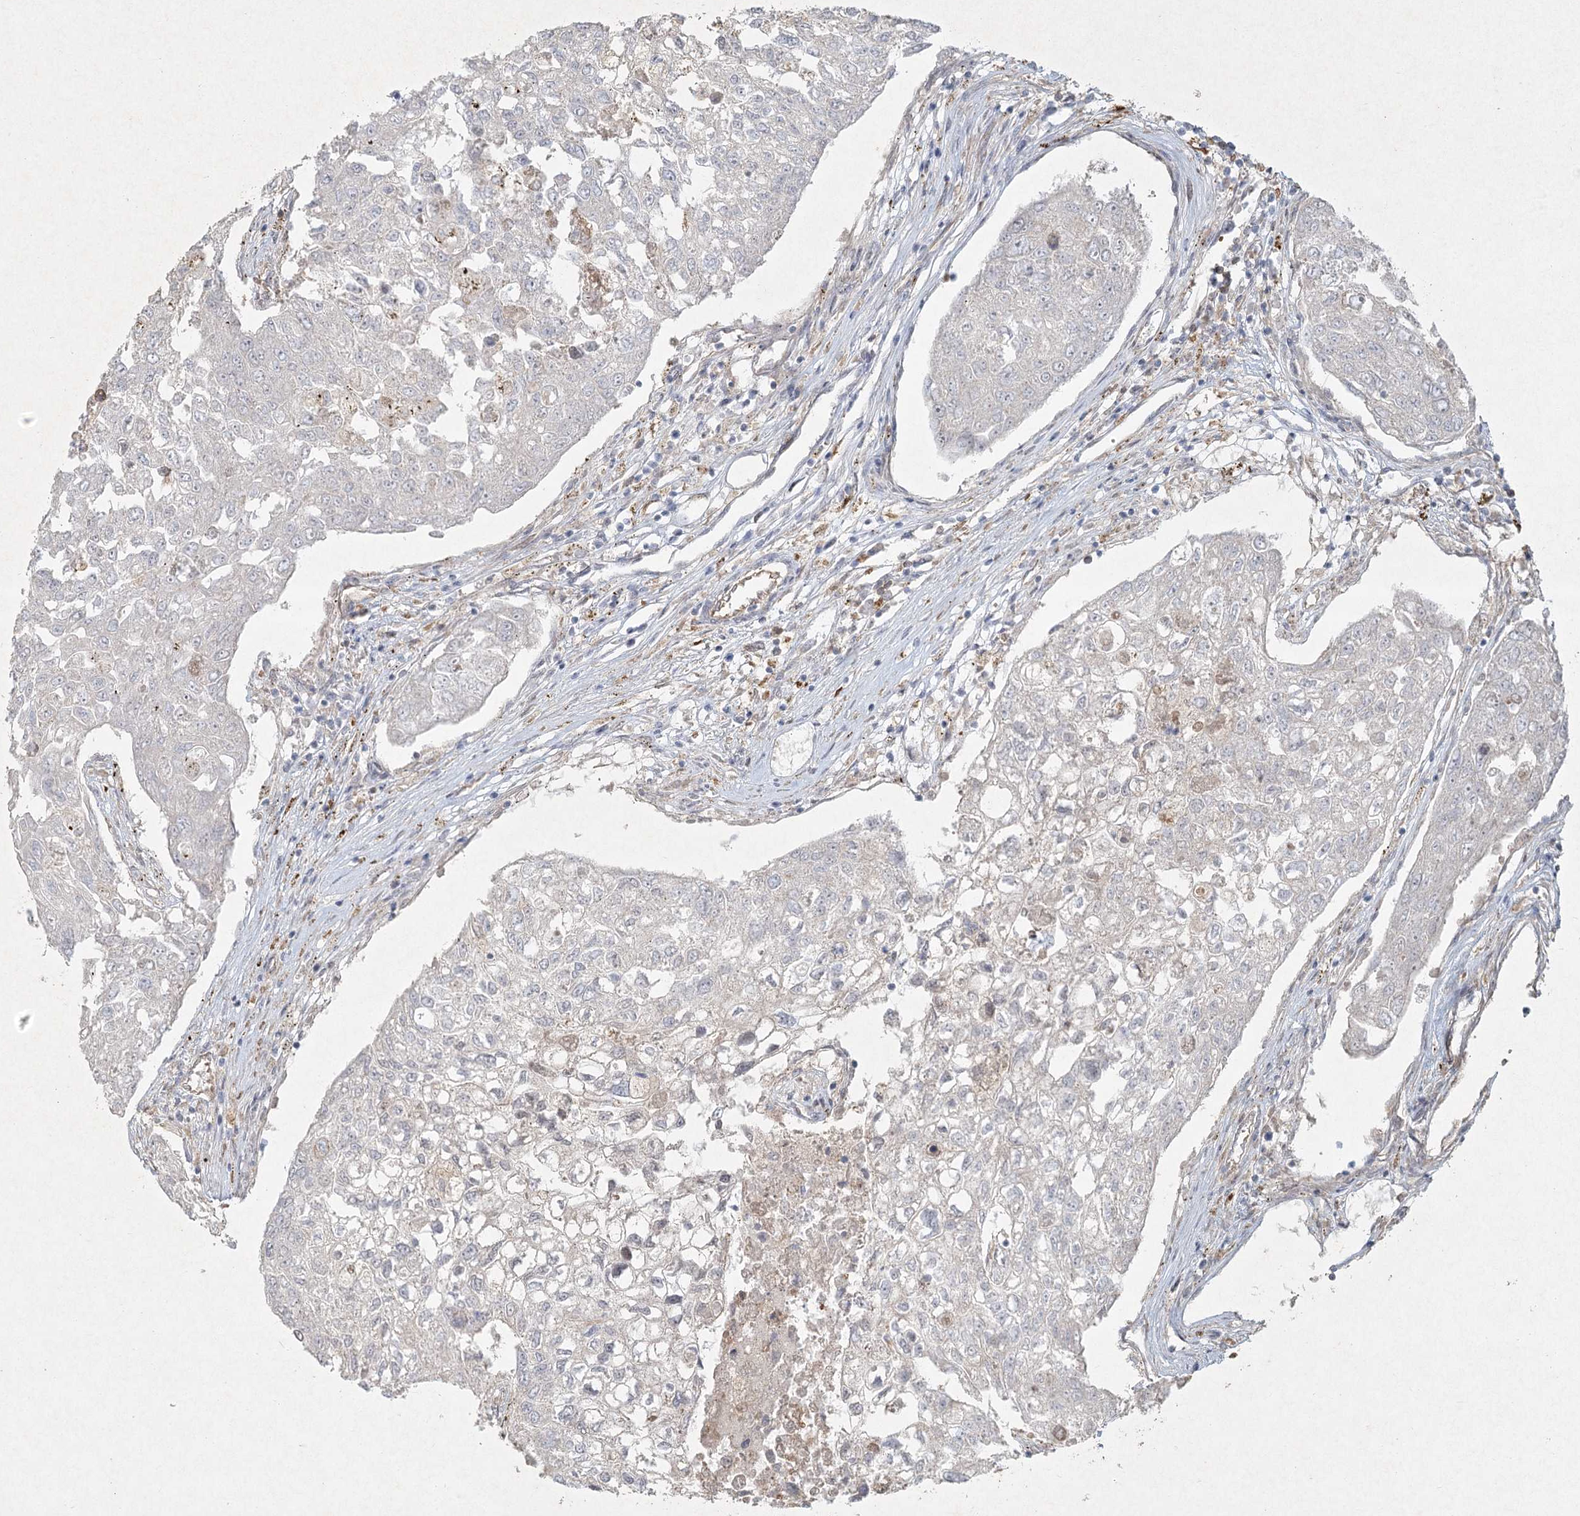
{"staining": {"intensity": "negative", "quantity": "none", "location": "none"}, "tissue": "urothelial cancer", "cell_type": "Tumor cells", "image_type": "cancer", "snomed": [{"axis": "morphology", "description": "Urothelial carcinoma, High grade"}, {"axis": "topography", "description": "Lymph node"}, {"axis": "topography", "description": "Urinary bladder"}], "caption": "Immunohistochemical staining of human urothelial carcinoma (high-grade) demonstrates no significant expression in tumor cells. Brightfield microscopy of IHC stained with DAB (3,3'-diaminobenzidine) (brown) and hematoxylin (blue), captured at high magnification.", "gene": "LRP2BP", "patient": {"sex": "male", "age": 51}}